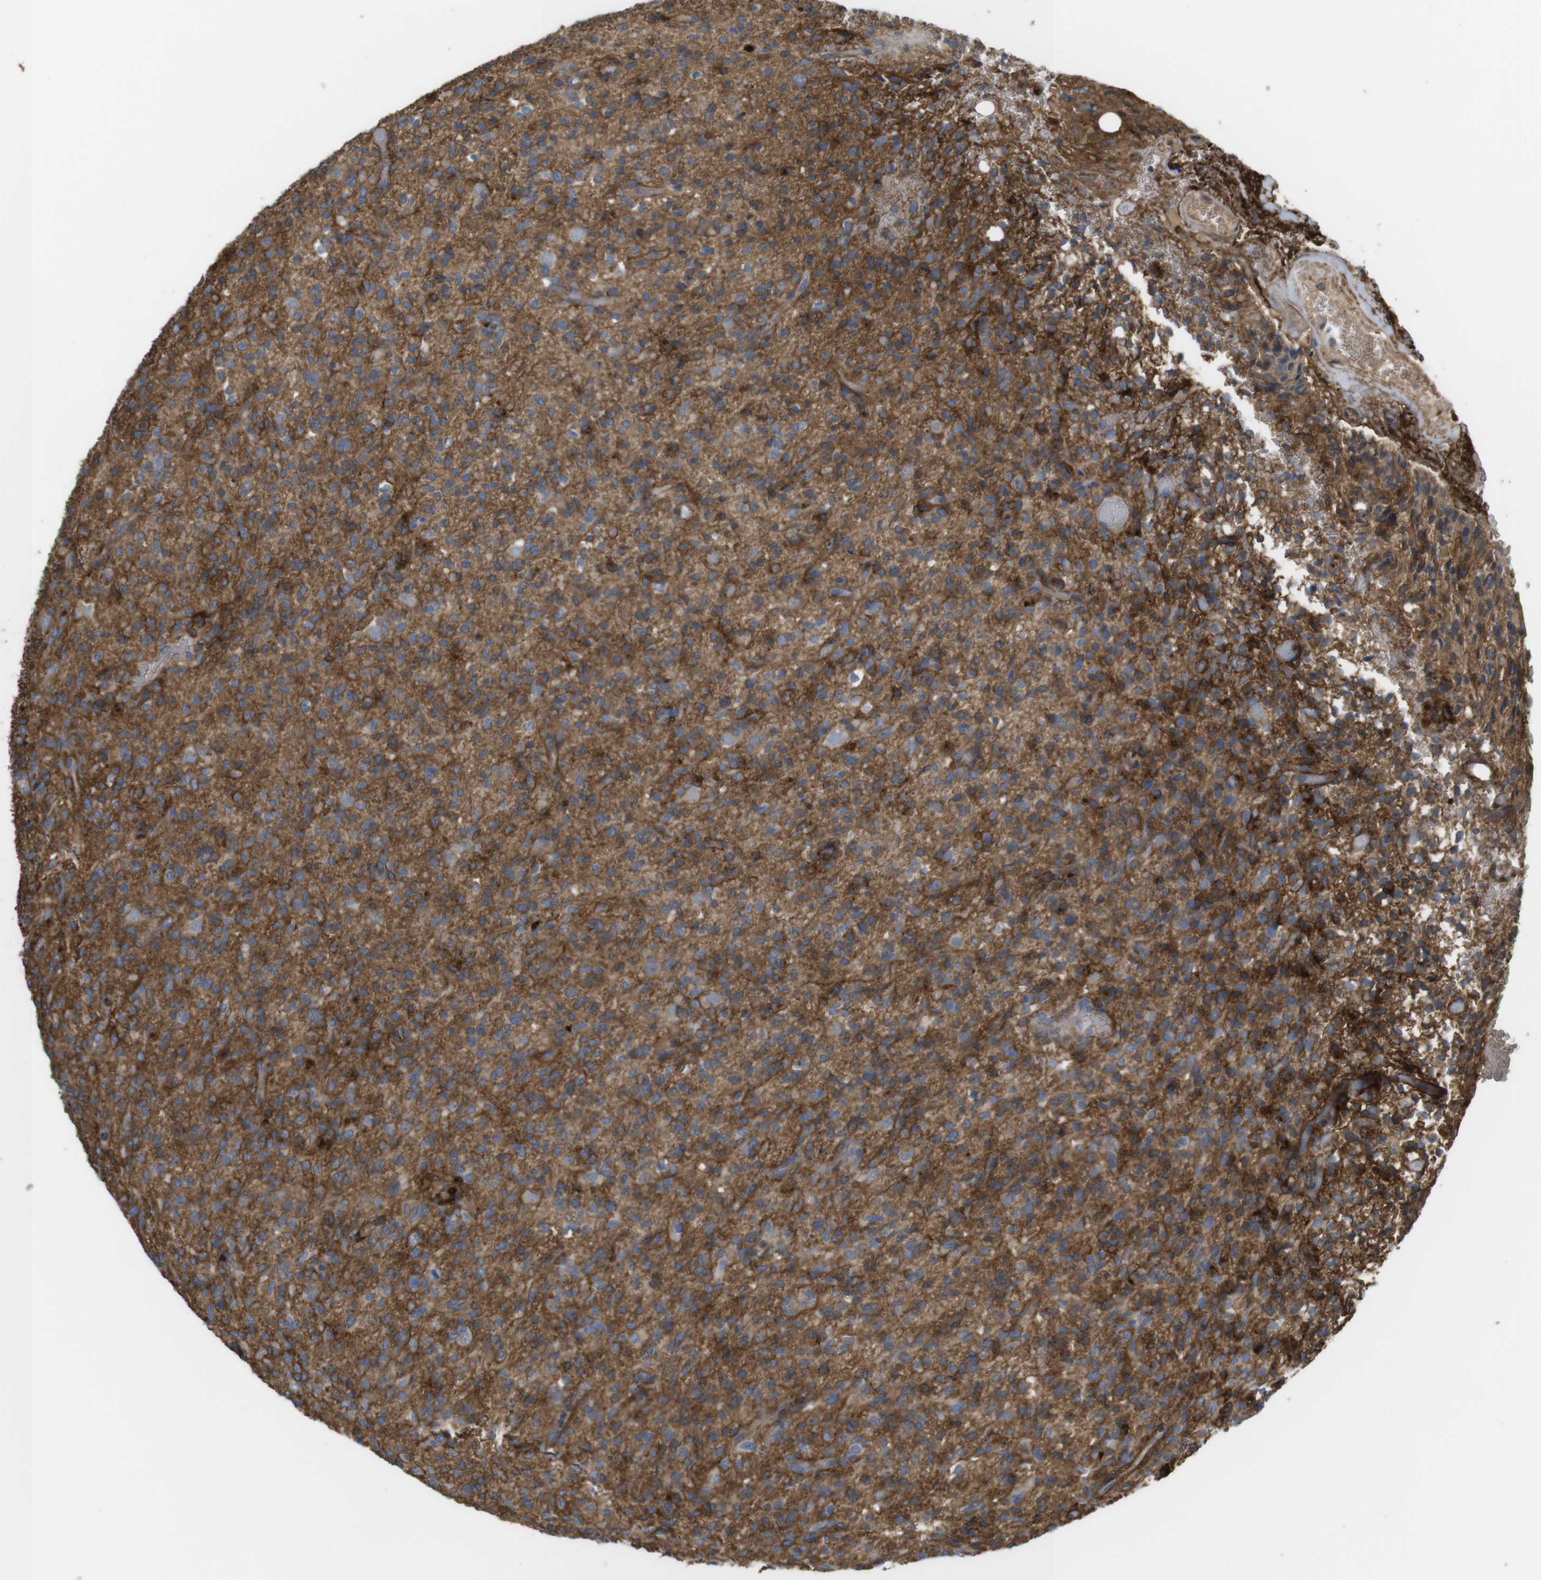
{"staining": {"intensity": "strong", "quantity": ">75%", "location": "cytoplasmic/membranous"}, "tissue": "glioma", "cell_type": "Tumor cells", "image_type": "cancer", "snomed": [{"axis": "morphology", "description": "Glioma, malignant, High grade"}, {"axis": "topography", "description": "Brain"}], "caption": "A high-resolution photomicrograph shows immunohistochemistry (IHC) staining of malignant high-grade glioma, which demonstrates strong cytoplasmic/membranous staining in about >75% of tumor cells.", "gene": "CYBRD1", "patient": {"sex": "male", "age": 71}}